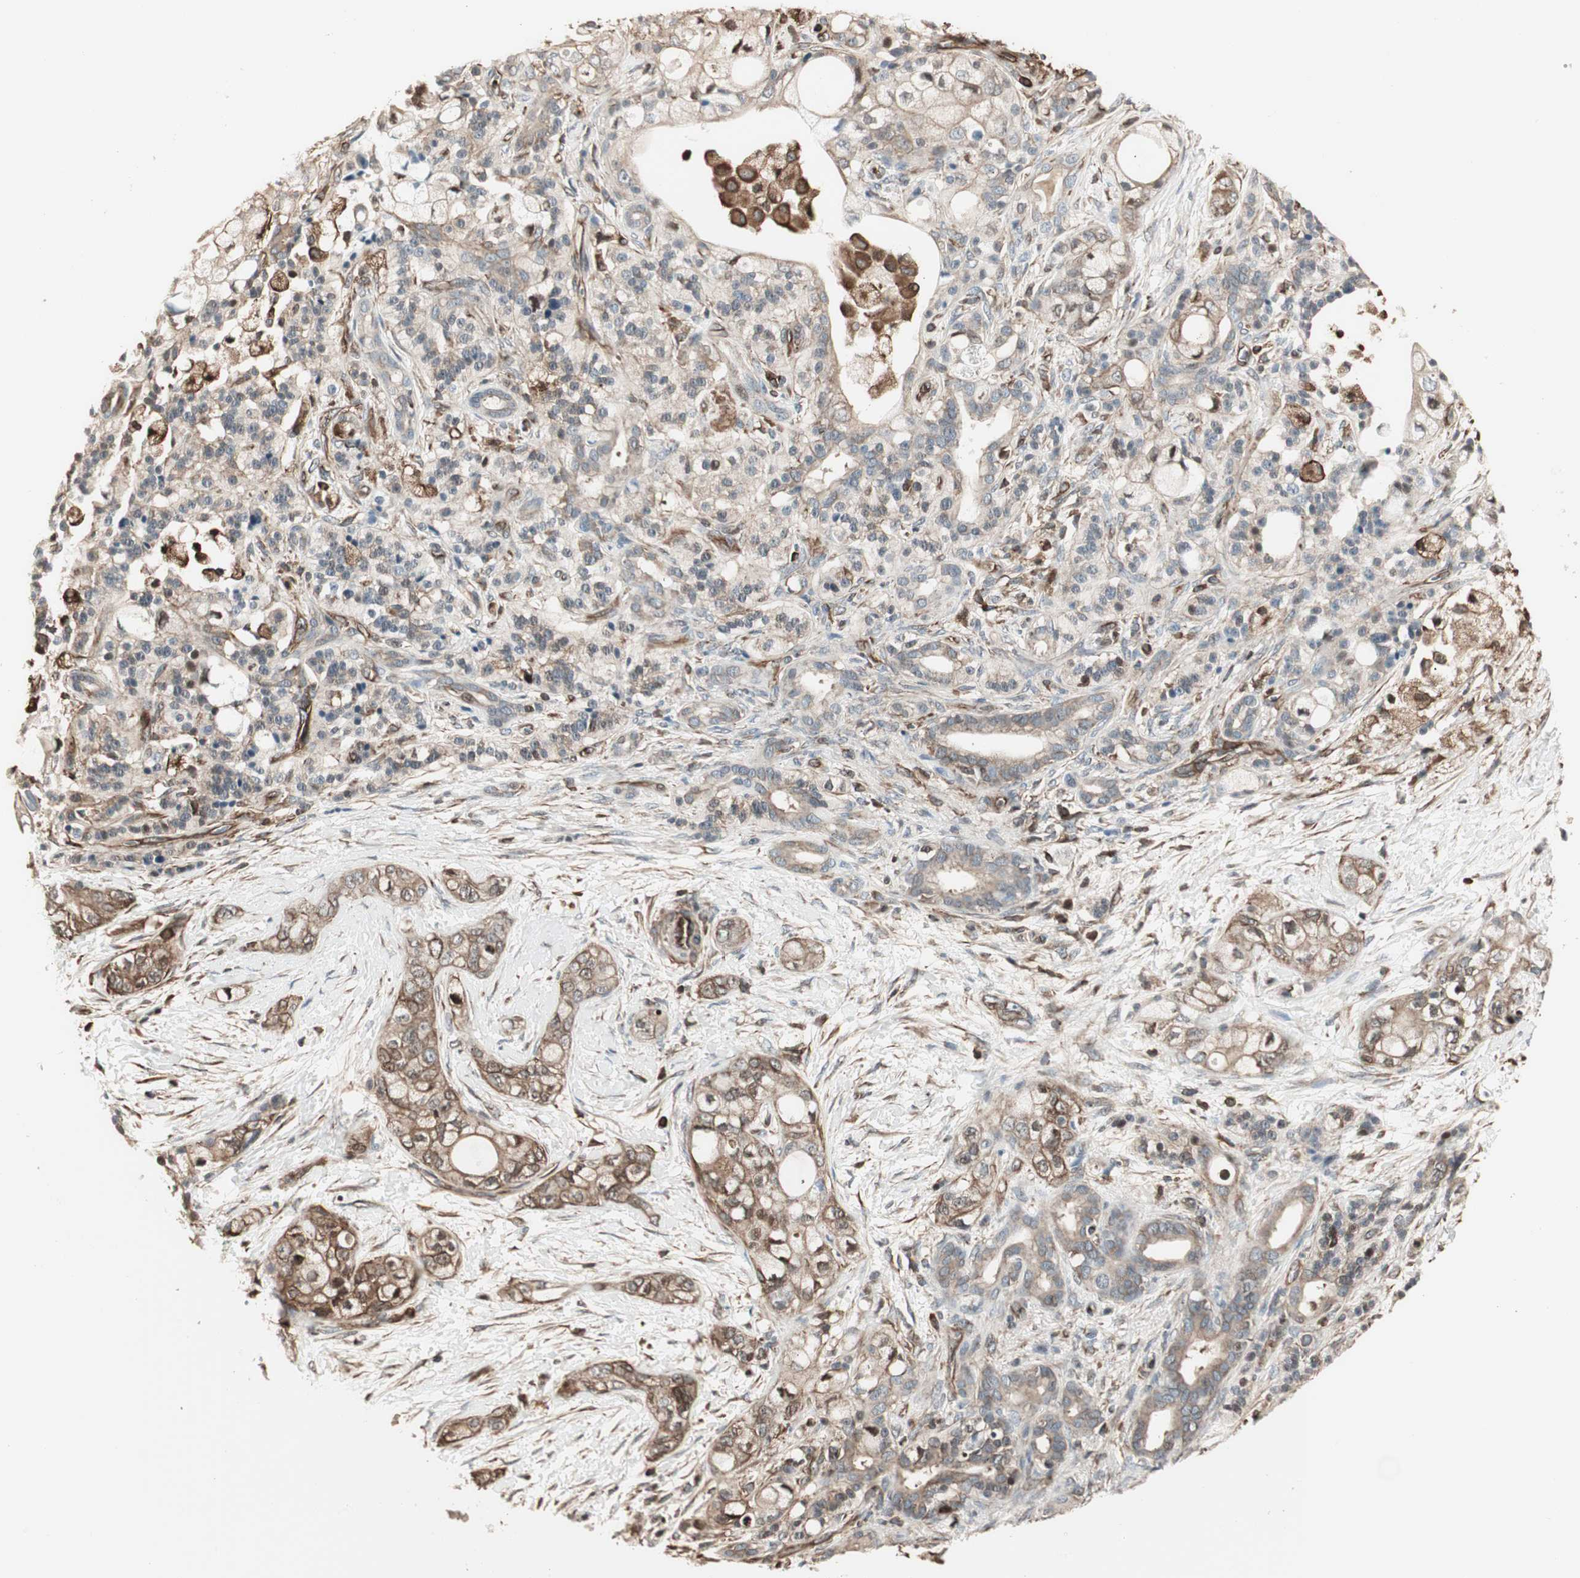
{"staining": {"intensity": "moderate", "quantity": ">75%", "location": "cytoplasmic/membranous"}, "tissue": "pancreatic cancer", "cell_type": "Tumor cells", "image_type": "cancer", "snomed": [{"axis": "morphology", "description": "Adenocarcinoma, NOS"}, {"axis": "topography", "description": "Pancreas"}], "caption": "Pancreatic cancer was stained to show a protein in brown. There is medium levels of moderate cytoplasmic/membranous expression in approximately >75% of tumor cells.", "gene": "MAD2L2", "patient": {"sex": "male", "age": 70}}